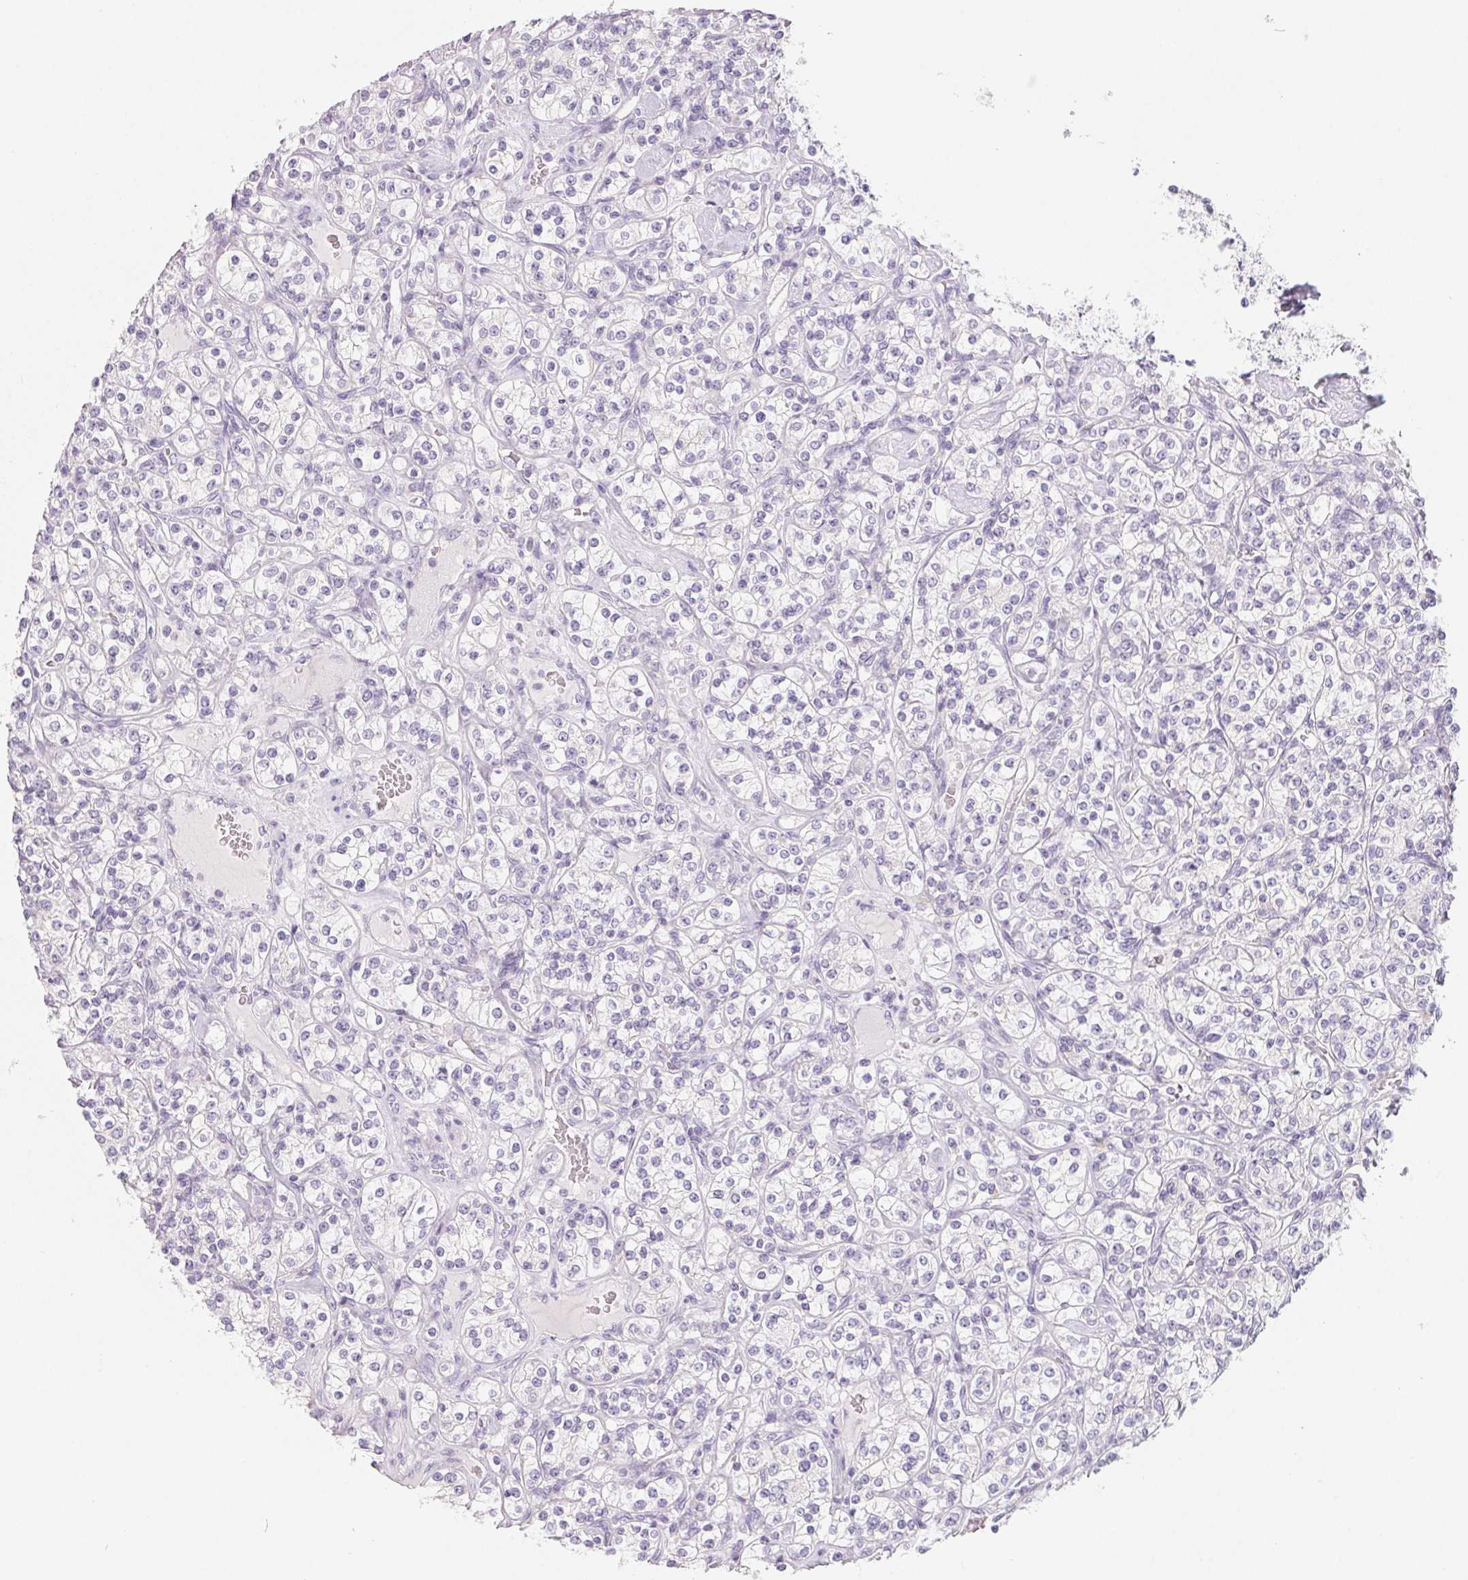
{"staining": {"intensity": "negative", "quantity": "none", "location": "none"}, "tissue": "renal cancer", "cell_type": "Tumor cells", "image_type": "cancer", "snomed": [{"axis": "morphology", "description": "Adenocarcinoma, NOS"}, {"axis": "topography", "description": "Kidney"}], "caption": "IHC photomicrograph of adenocarcinoma (renal) stained for a protein (brown), which shows no positivity in tumor cells.", "gene": "SPACA5B", "patient": {"sex": "male", "age": 77}}